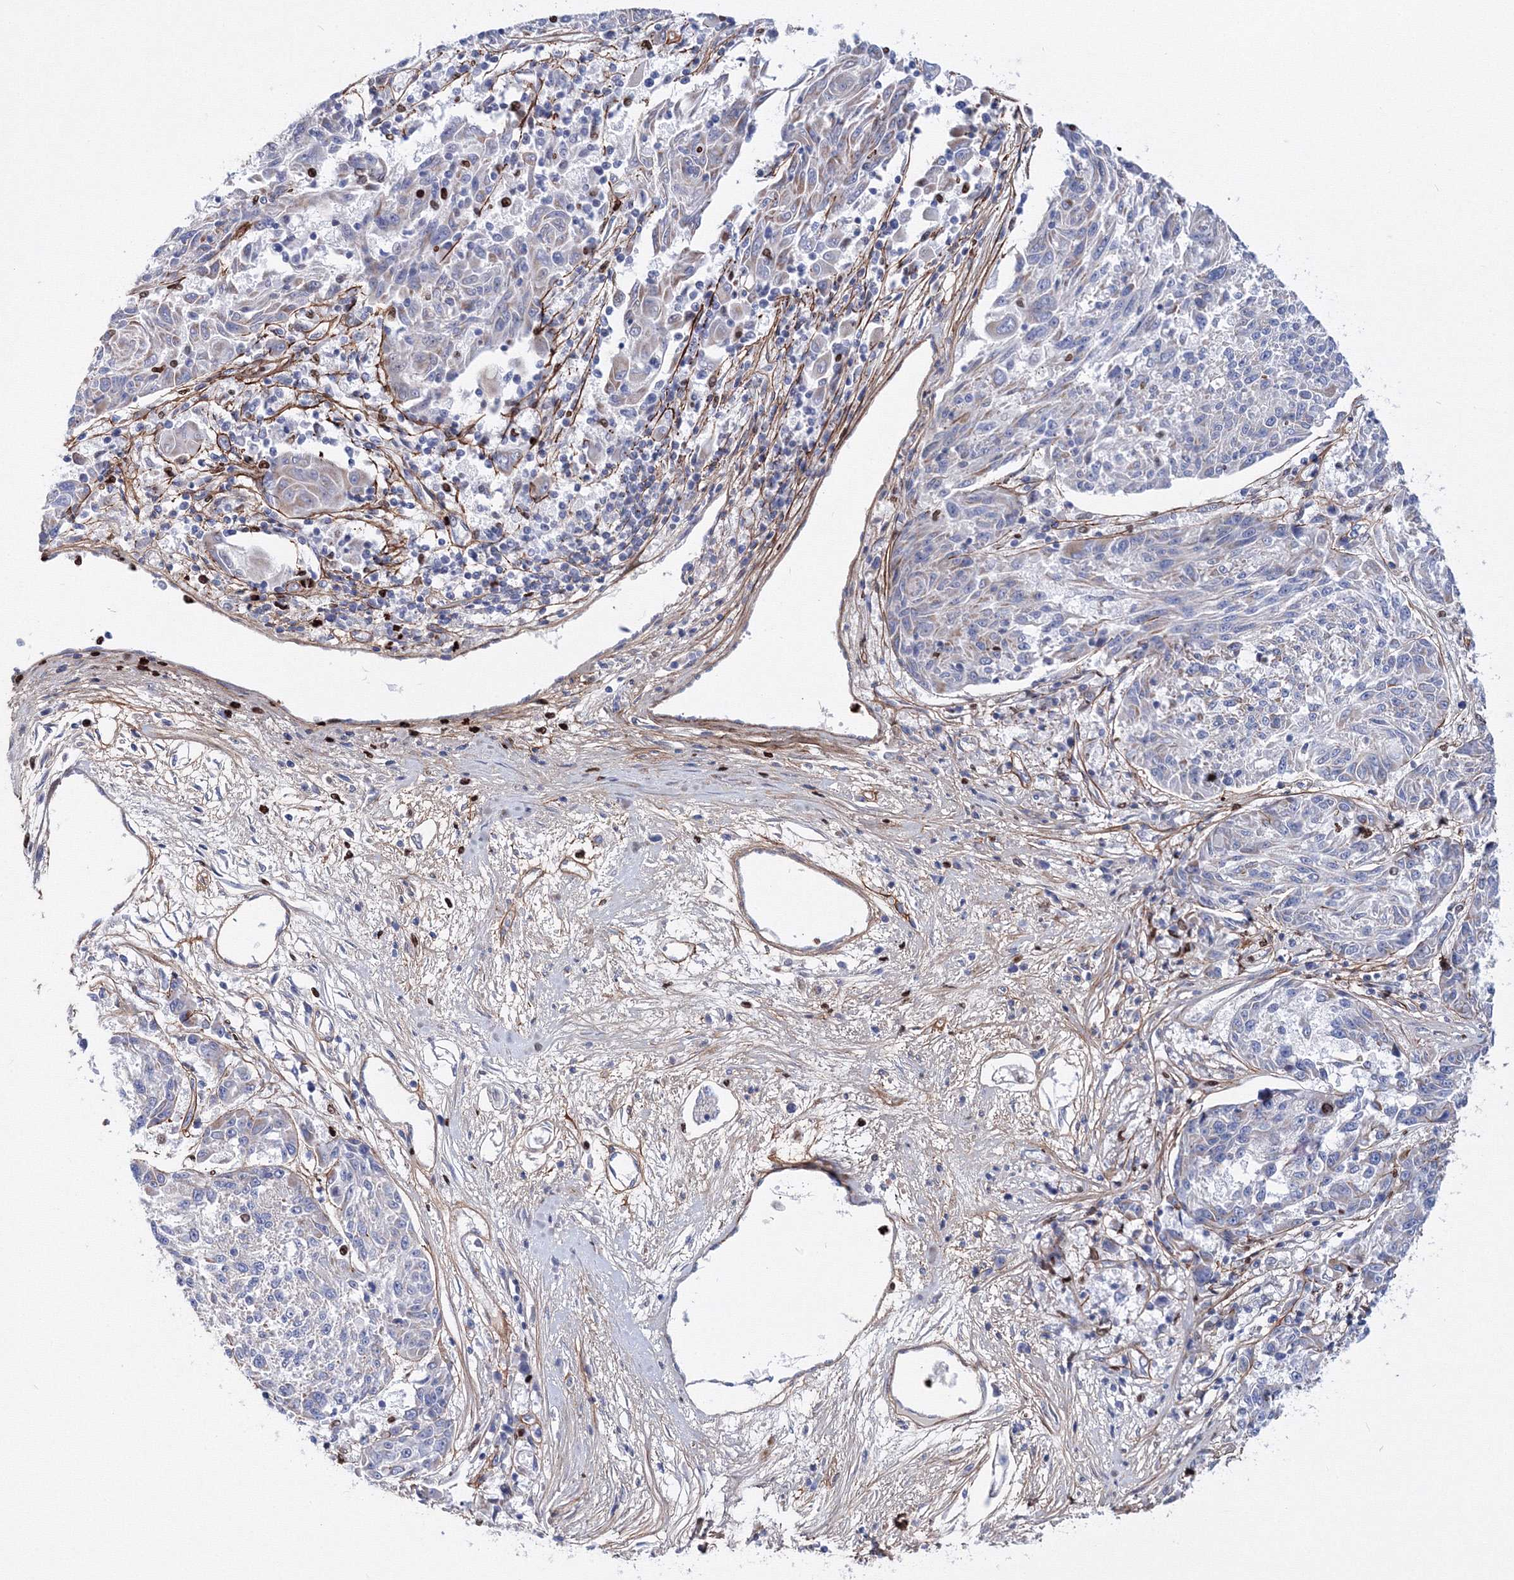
{"staining": {"intensity": "negative", "quantity": "none", "location": "none"}, "tissue": "melanoma", "cell_type": "Tumor cells", "image_type": "cancer", "snomed": [{"axis": "morphology", "description": "Malignant melanoma, NOS"}, {"axis": "topography", "description": "Skin"}], "caption": "Melanoma was stained to show a protein in brown. There is no significant expression in tumor cells.", "gene": "C11orf52", "patient": {"sex": "male", "age": 53}}